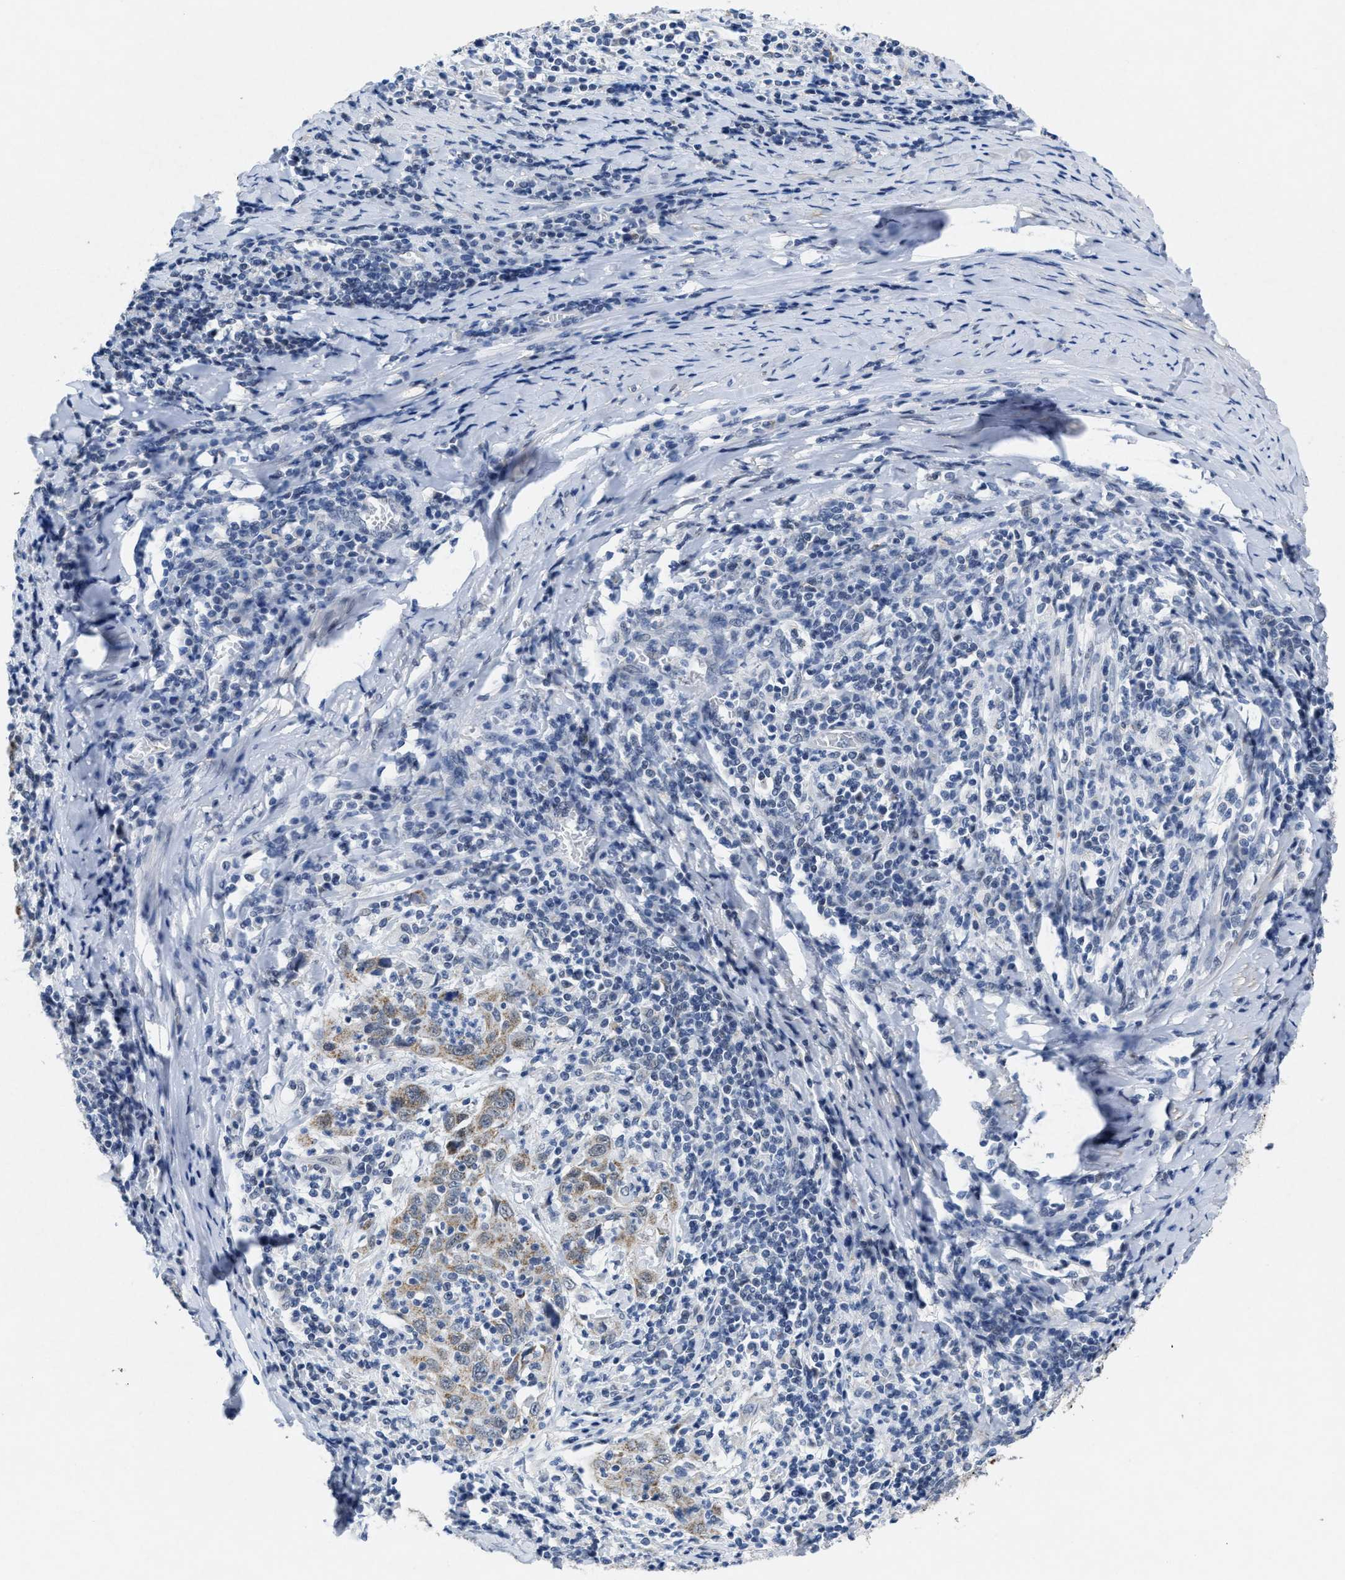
{"staining": {"intensity": "moderate", "quantity": "<25%", "location": "cytoplasmic/membranous,nuclear"}, "tissue": "cervical cancer", "cell_type": "Tumor cells", "image_type": "cancer", "snomed": [{"axis": "morphology", "description": "Squamous cell carcinoma, NOS"}, {"axis": "topography", "description": "Cervix"}], "caption": "A brown stain shows moderate cytoplasmic/membranous and nuclear positivity of a protein in cervical cancer tumor cells. (Stains: DAB in brown, nuclei in blue, Microscopy: brightfield microscopy at high magnification).", "gene": "ID3", "patient": {"sex": "female", "age": 46}}